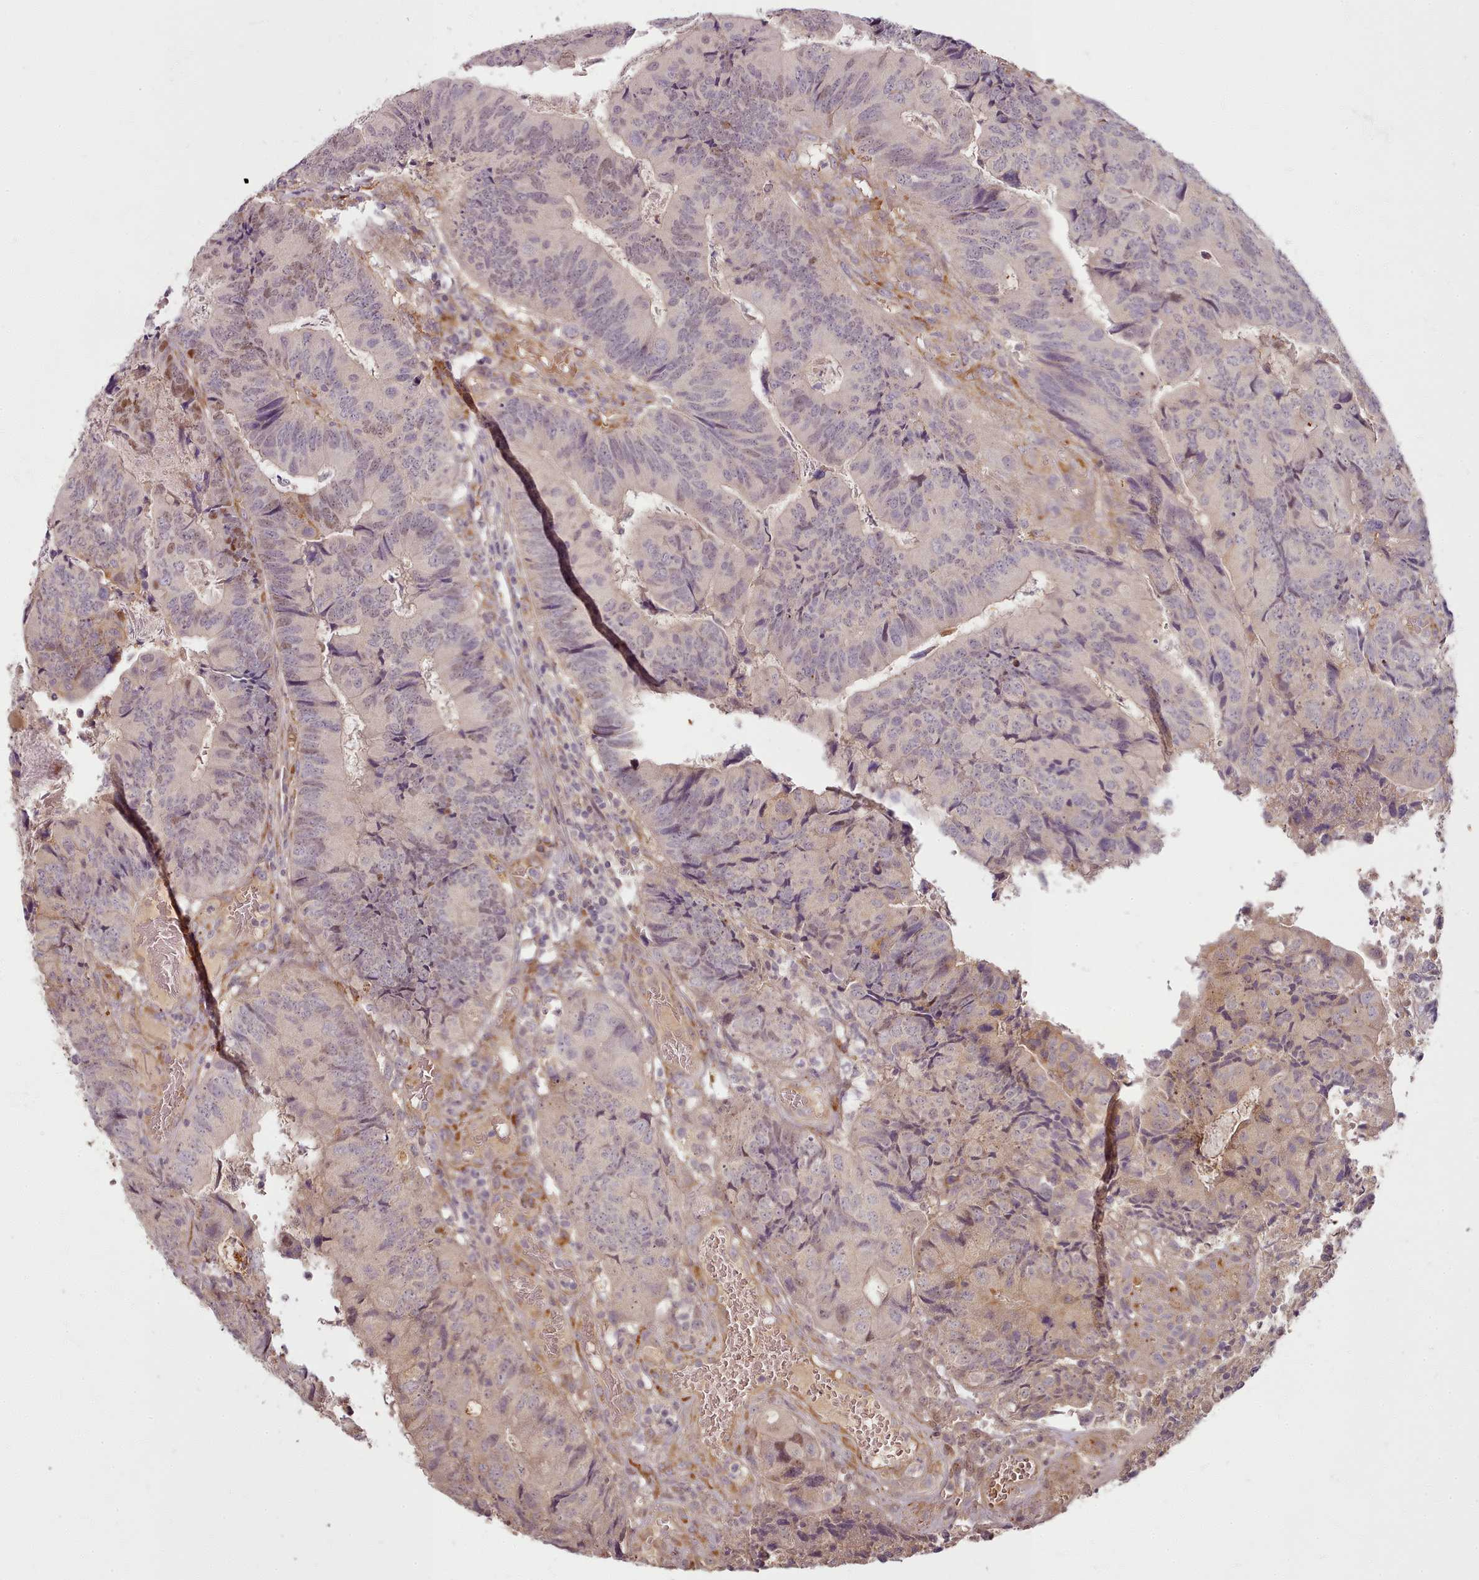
{"staining": {"intensity": "moderate", "quantity": "<25%", "location": "nuclear"}, "tissue": "colorectal cancer", "cell_type": "Tumor cells", "image_type": "cancer", "snomed": [{"axis": "morphology", "description": "Adenocarcinoma, NOS"}, {"axis": "topography", "description": "Colon"}], "caption": "This is a micrograph of immunohistochemistry staining of colorectal cancer (adenocarcinoma), which shows moderate expression in the nuclear of tumor cells.", "gene": "C1QTNF5", "patient": {"sex": "female", "age": 67}}